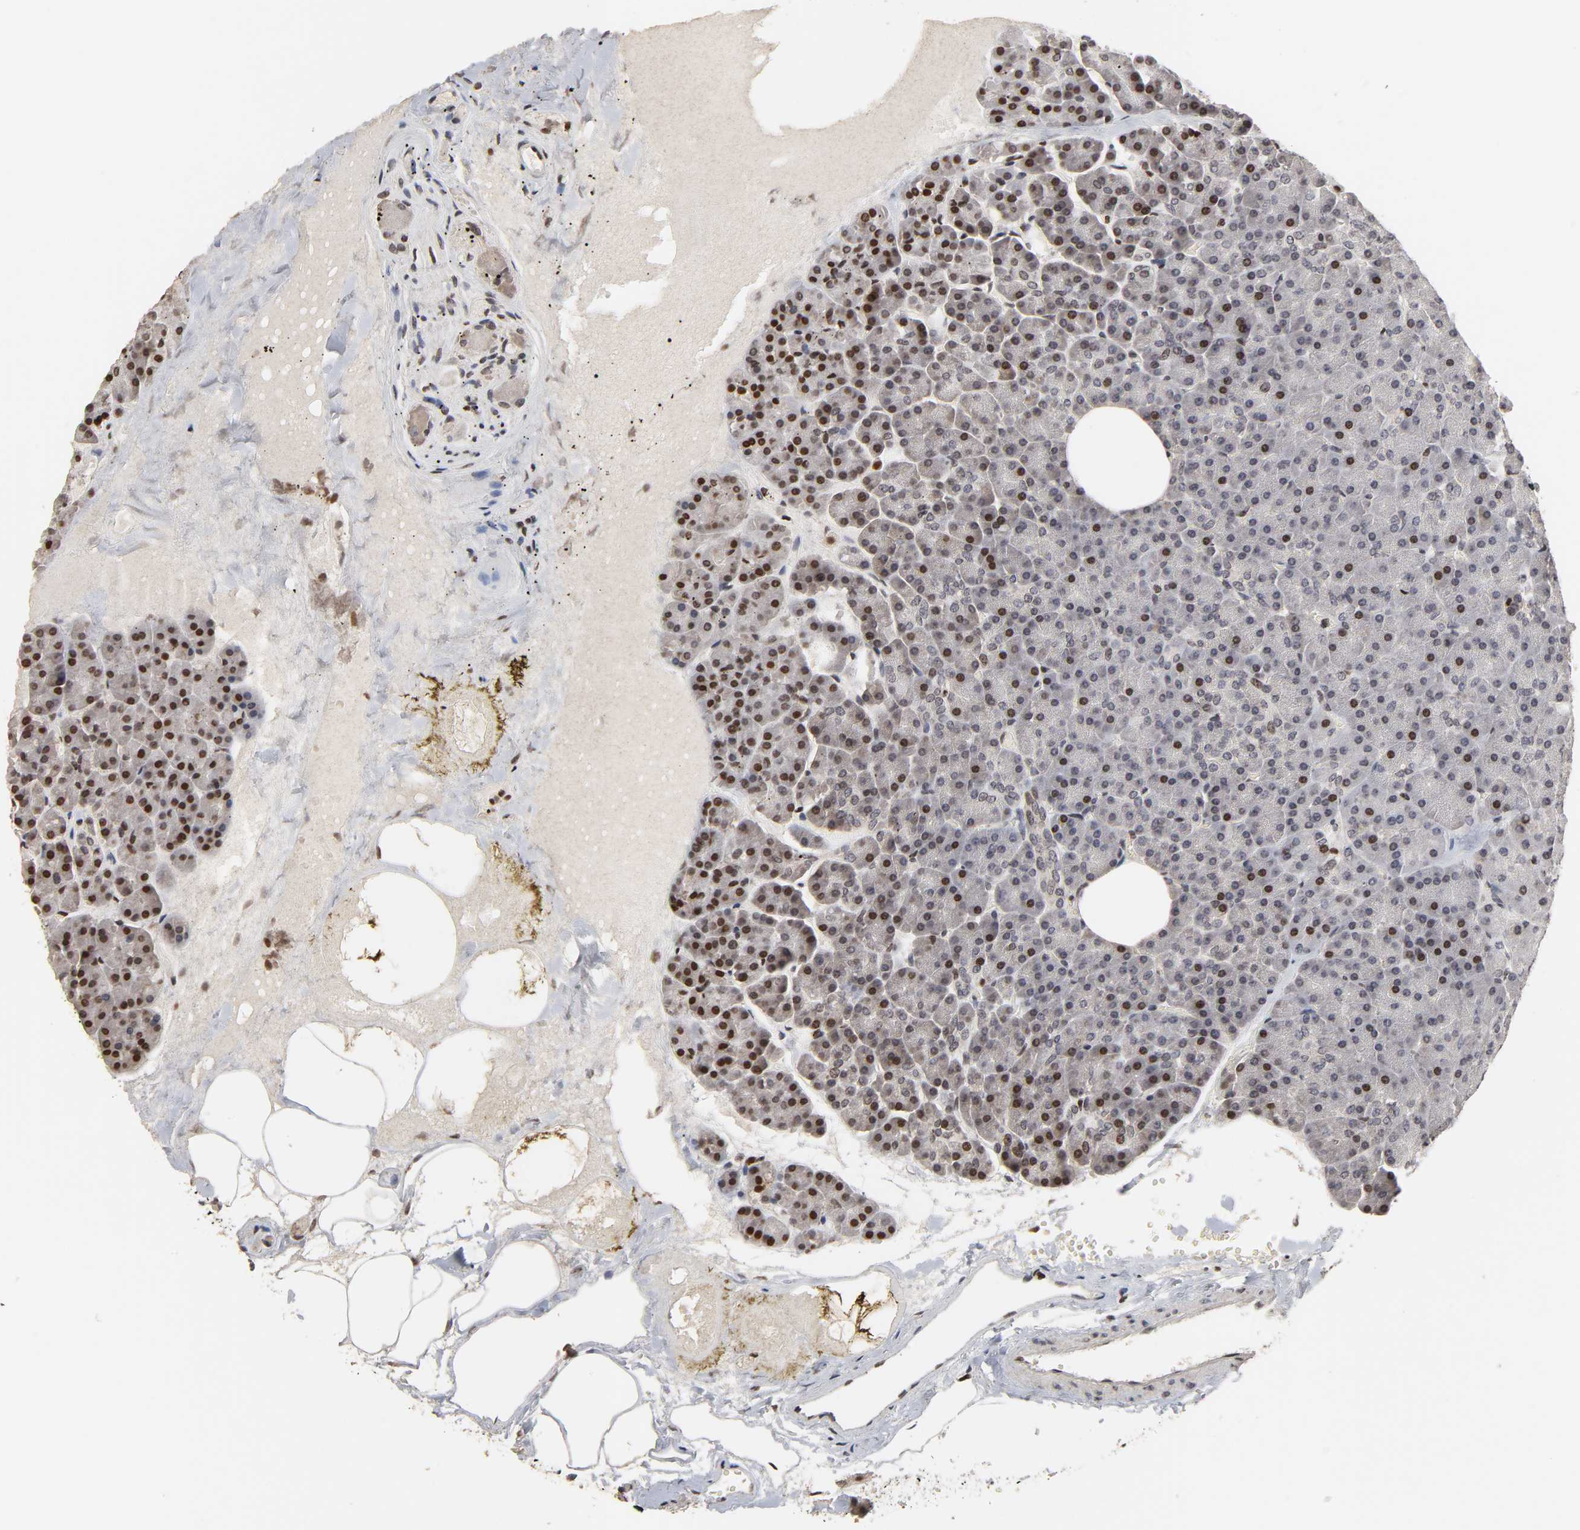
{"staining": {"intensity": "moderate", "quantity": "25%-75%", "location": "nuclear"}, "tissue": "pancreas", "cell_type": "Exocrine glandular cells", "image_type": "normal", "snomed": [{"axis": "morphology", "description": "Normal tissue, NOS"}, {"axis": "topography", "description": "Pancreas"}], "caption": "Unremarkable pancreas demonstrates moderate nuclear staining in about 25%-75% of exocrine glandular cells.", "gene": "ZNF473", "patient": {"sex": "female", "age": 35}}